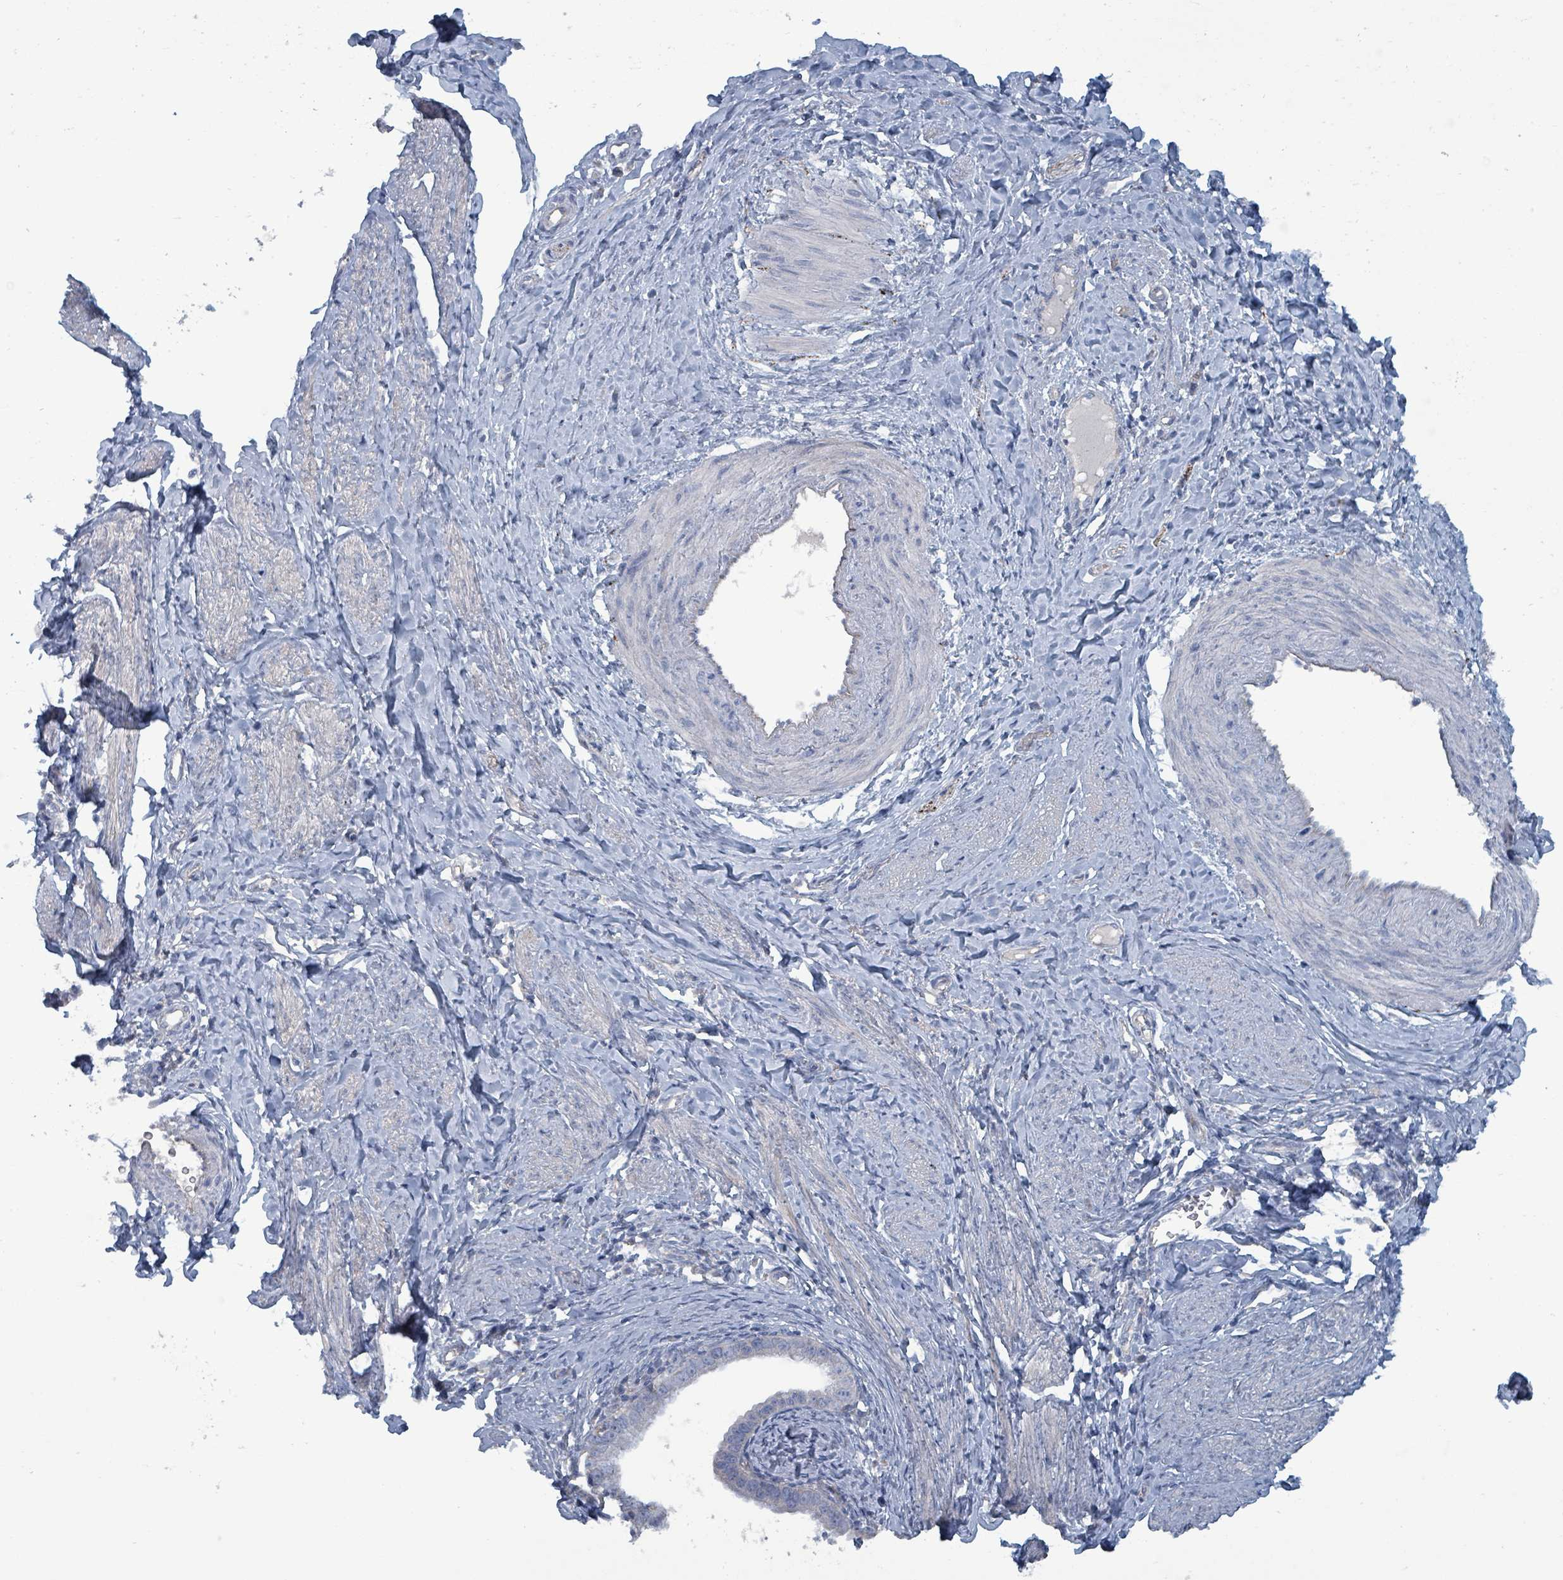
{"staining": {"intensity": "negative", "quantity": "none", "location": "none"}, "tissue": "cervical cancer", "cell_type": "Tumor cells", "image_type": "cancer", "snomed": [{"axis": "morphology", "description": "Adenocarcinoma, NOS"}, {"axis": "topography", "description": "Cervix"}], "caption": "IHC photomicrograph of neoplastic tissue: adenocarcinoma (cervical) stained with DAB (3,3'-diaminobenzidine) exhibits no significant protein expression in tumor cells.", "gene": "TAAR5", "patient": {"sex": "female", "age": 36}}